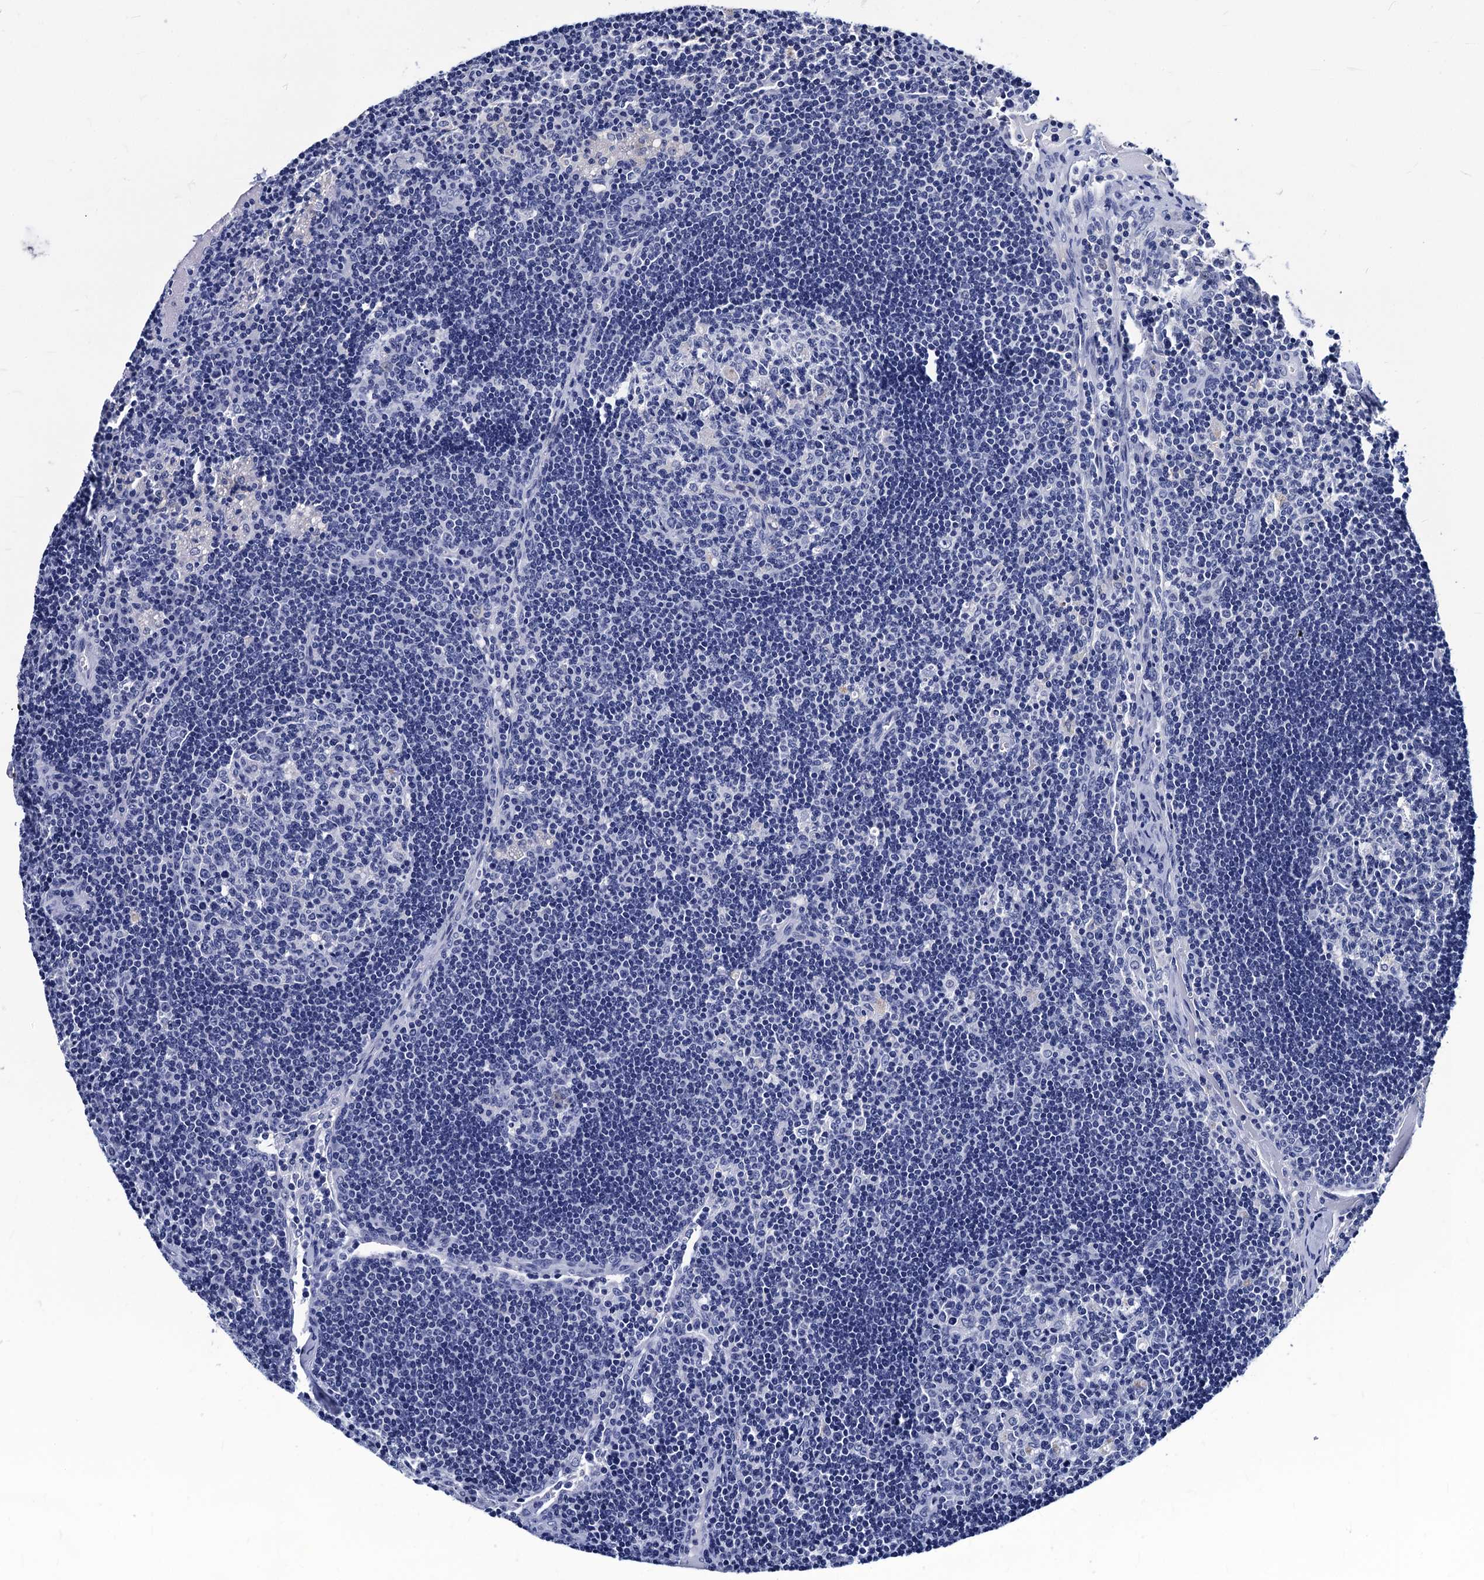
{"staining": {"intensity": "negative", "quantity": "none", "location": "none"}, "tissue": "lymph node", "cell_type": "Germinal center cells", "image_type": "normal", "snomed": [{"axis": "morphology", "description": "Normal tissue, NOS"}, {"axis": "topography", "description": "Lymph node"}], "caption": "Germinal center cells show no significant positivity in normal lymph node.", "gene": "LRRC30", "patient": {"sex": "male", "age": 58}}